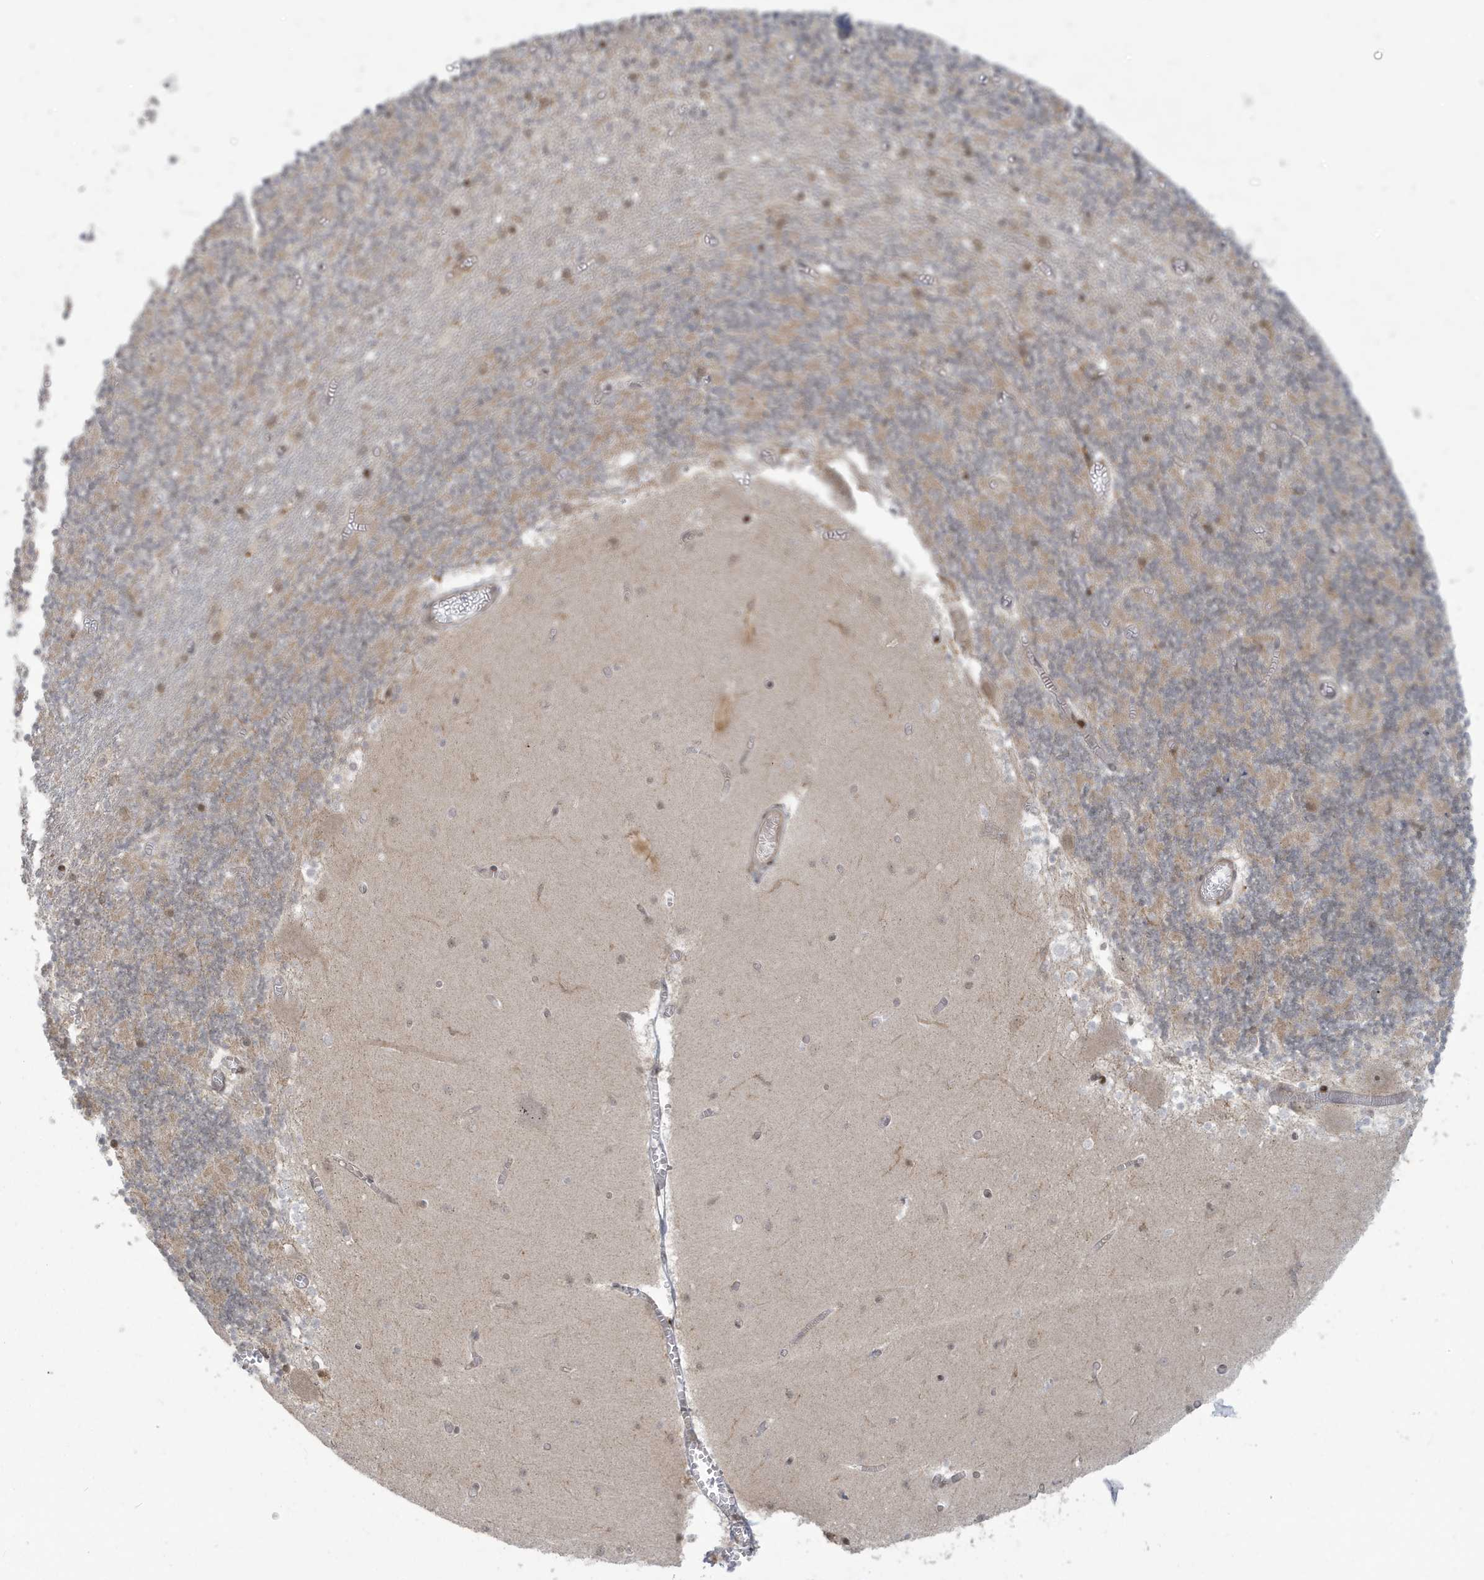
{"staining": {"intensity": "moderate", "quantity": "25%-75%", "location": "cytoplasmic/membranous,nuclear"}, "tissue": "cerebellum", "cell_type": "Cells in granular layer", "image_type": "normal", "snomed": [{"axis": "morphology", "description": "Normal tissue, NOS"}, {"axis": "topography", "description": "Cerebellum"}], "caption": "IHC micrograph of unremarkable cerebellum: cerebellum stained using immunohistochemistry (IHC) reveals medium levels of moderate protein expression localized specifically in the cytoplasmic/membranous,nuclear of cells in granular layer, appearing as a cytoplasmic/membranous,nuclear brown color.", "gene": "C1orf52", "patient": {"sex": "female", "age": 28}}